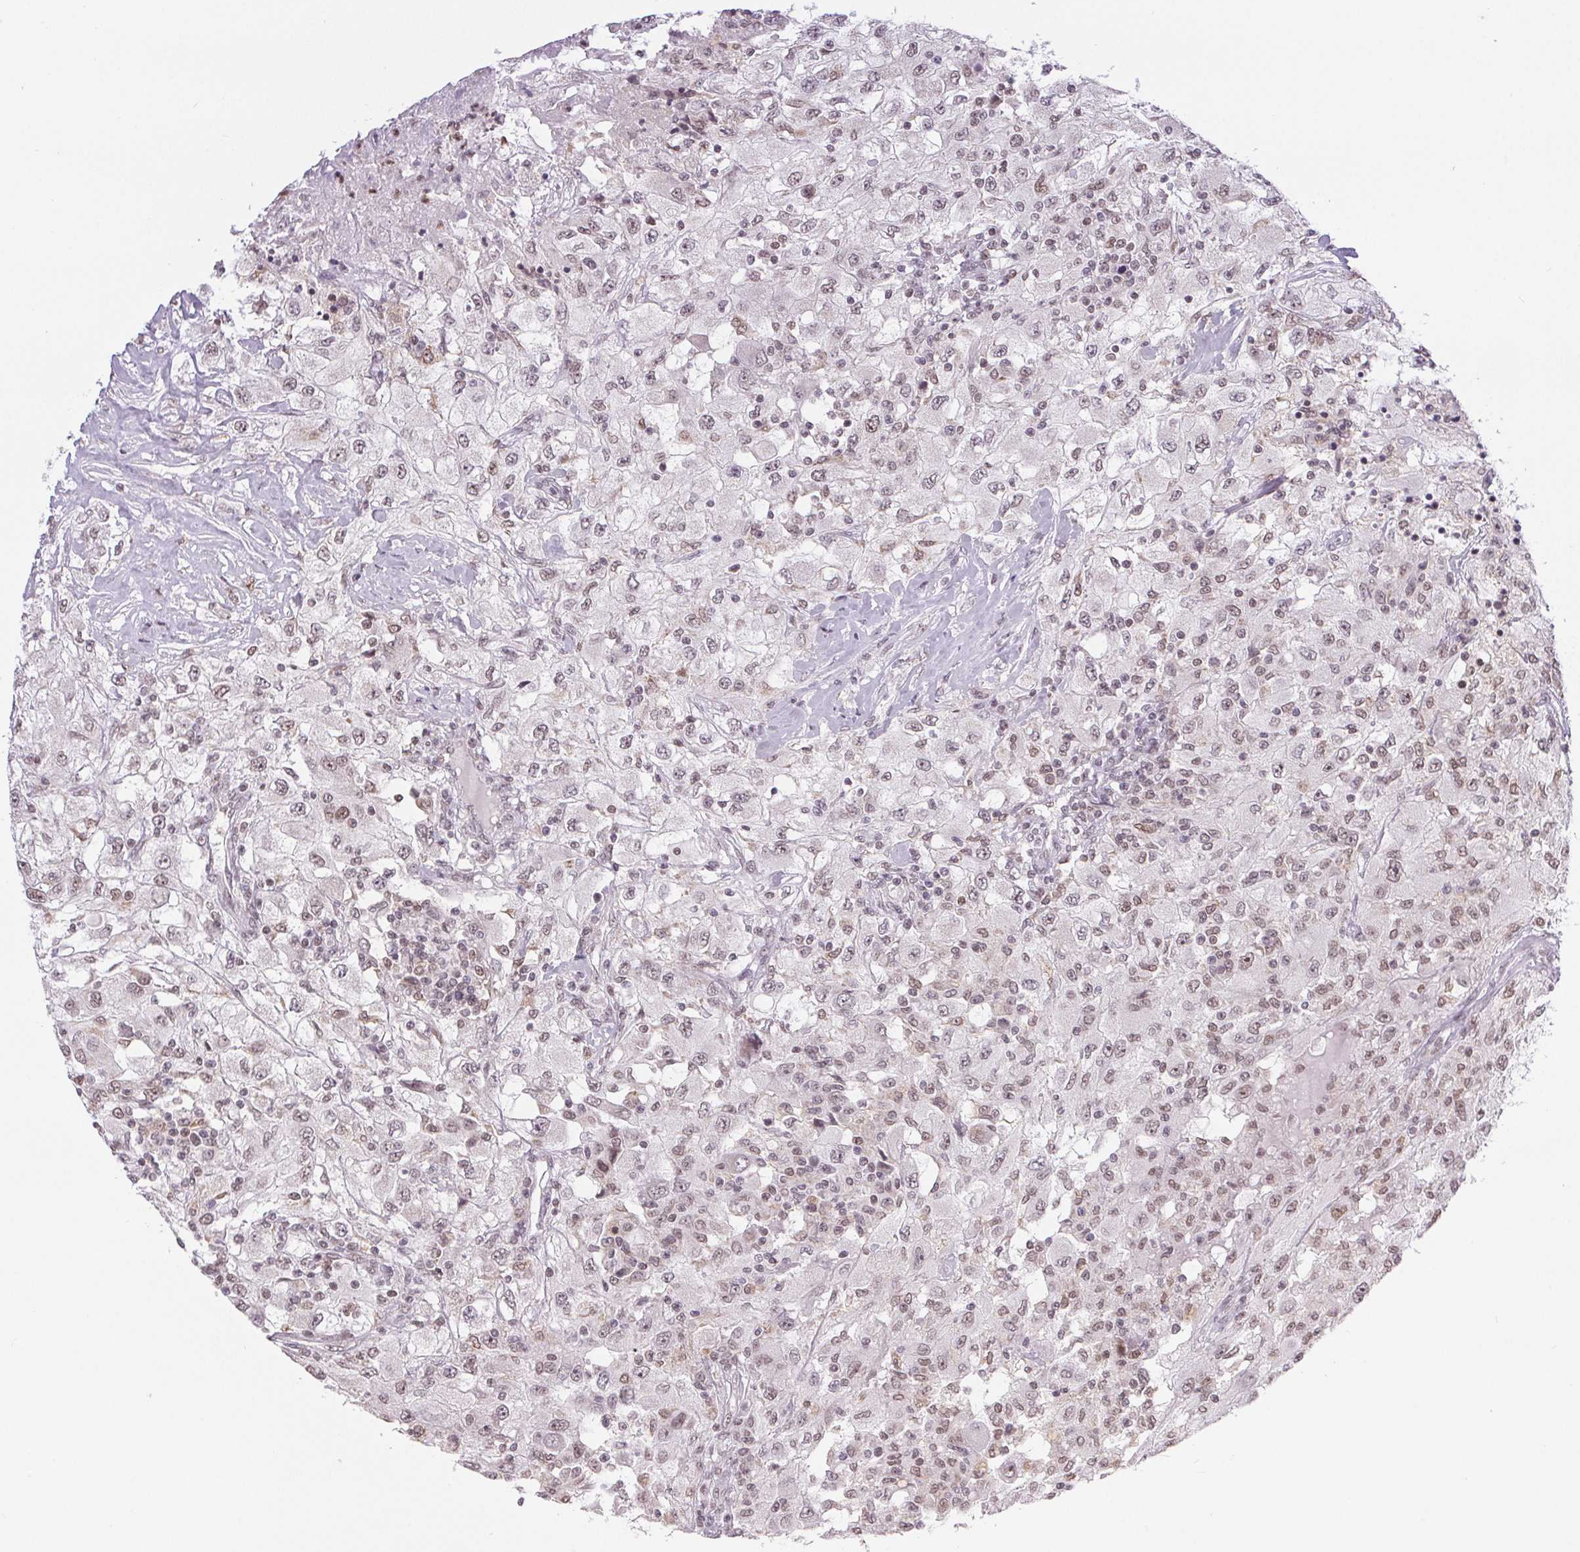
{"staining": {"intensity": "weak", "quantity": "<25%", "location": "nuclear"}, "tissue": "renal cancer", "cell_type": "Tumor cells", "image_type": "cancer", "snomed": [{"axis": "morphology", "description": "Adenocarcinoma, NOS"}, {"axis": "topography", "description": "Kidney"}], "caption": "DAB immunohistochemical staining of renal adenocarcinoma exhibits no significant staining in tumor cells.", "gene": "NFE2L1", "patient": {"sex": "female", "age": 67}}